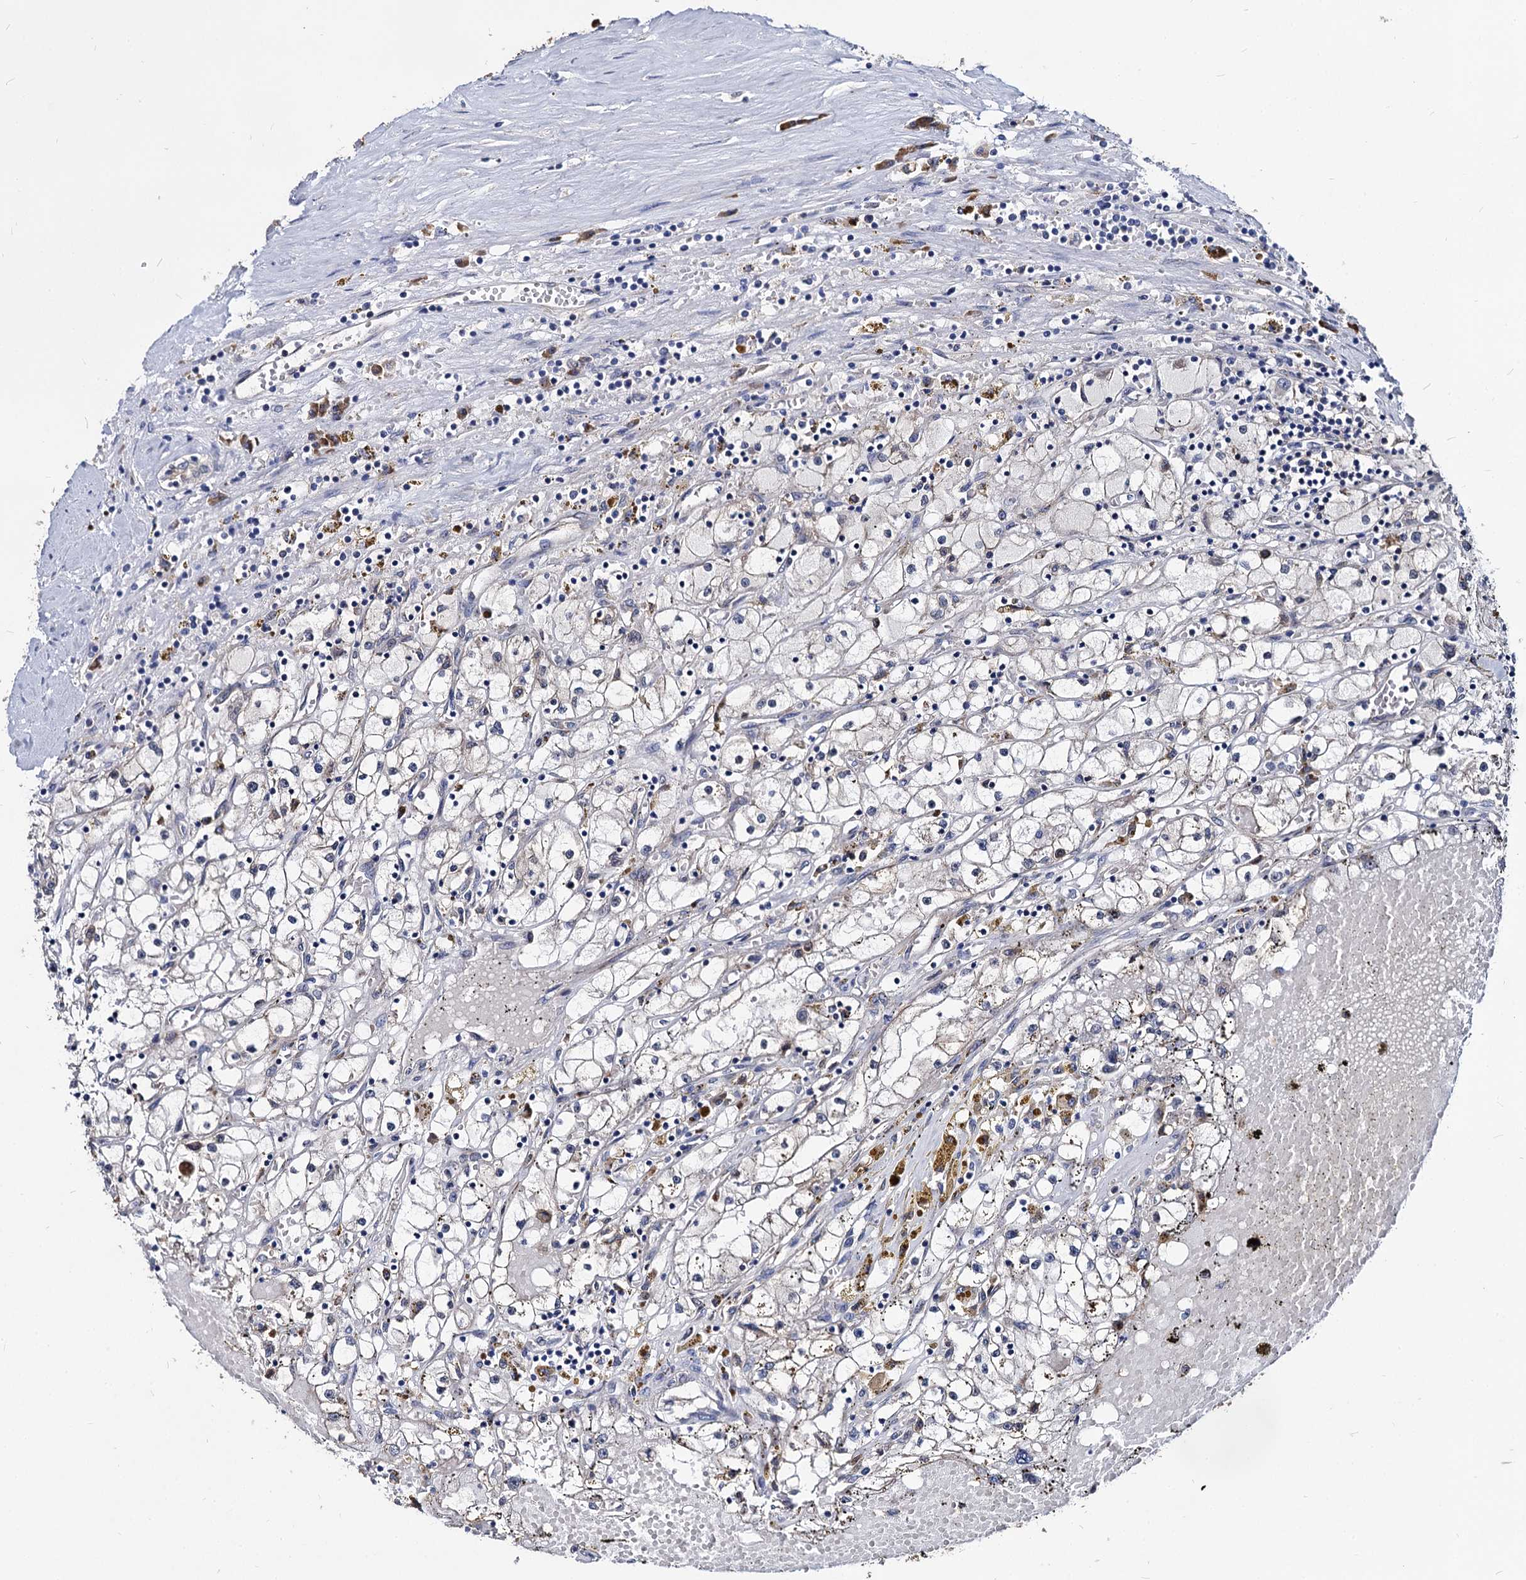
{"staining": {"intensity": "weak", "quantity": "<25%", "location": "cytoplasmic/membranous"}, "tissue": "renal cancer", "cell_type": "Tumor cells", "image_type": "cancer", "snomed": [{"axis": "morphology", "description": "Adenocarcinoma, NOS"}, {"axis": "topography", "description": "Kidney"}], "caption": "Immunohistochemistry photomicrograph of neoplastic tissue: renal cancer (adenocarcinoma) stained with DAB reveals no significant protein positivity in tumor cells. The staining is performed using DAB brown chromogen with nuclei counter-stained in using hematoxylin.", "gene": "NME1", "patient": {"sex": "male", "age": 56}}